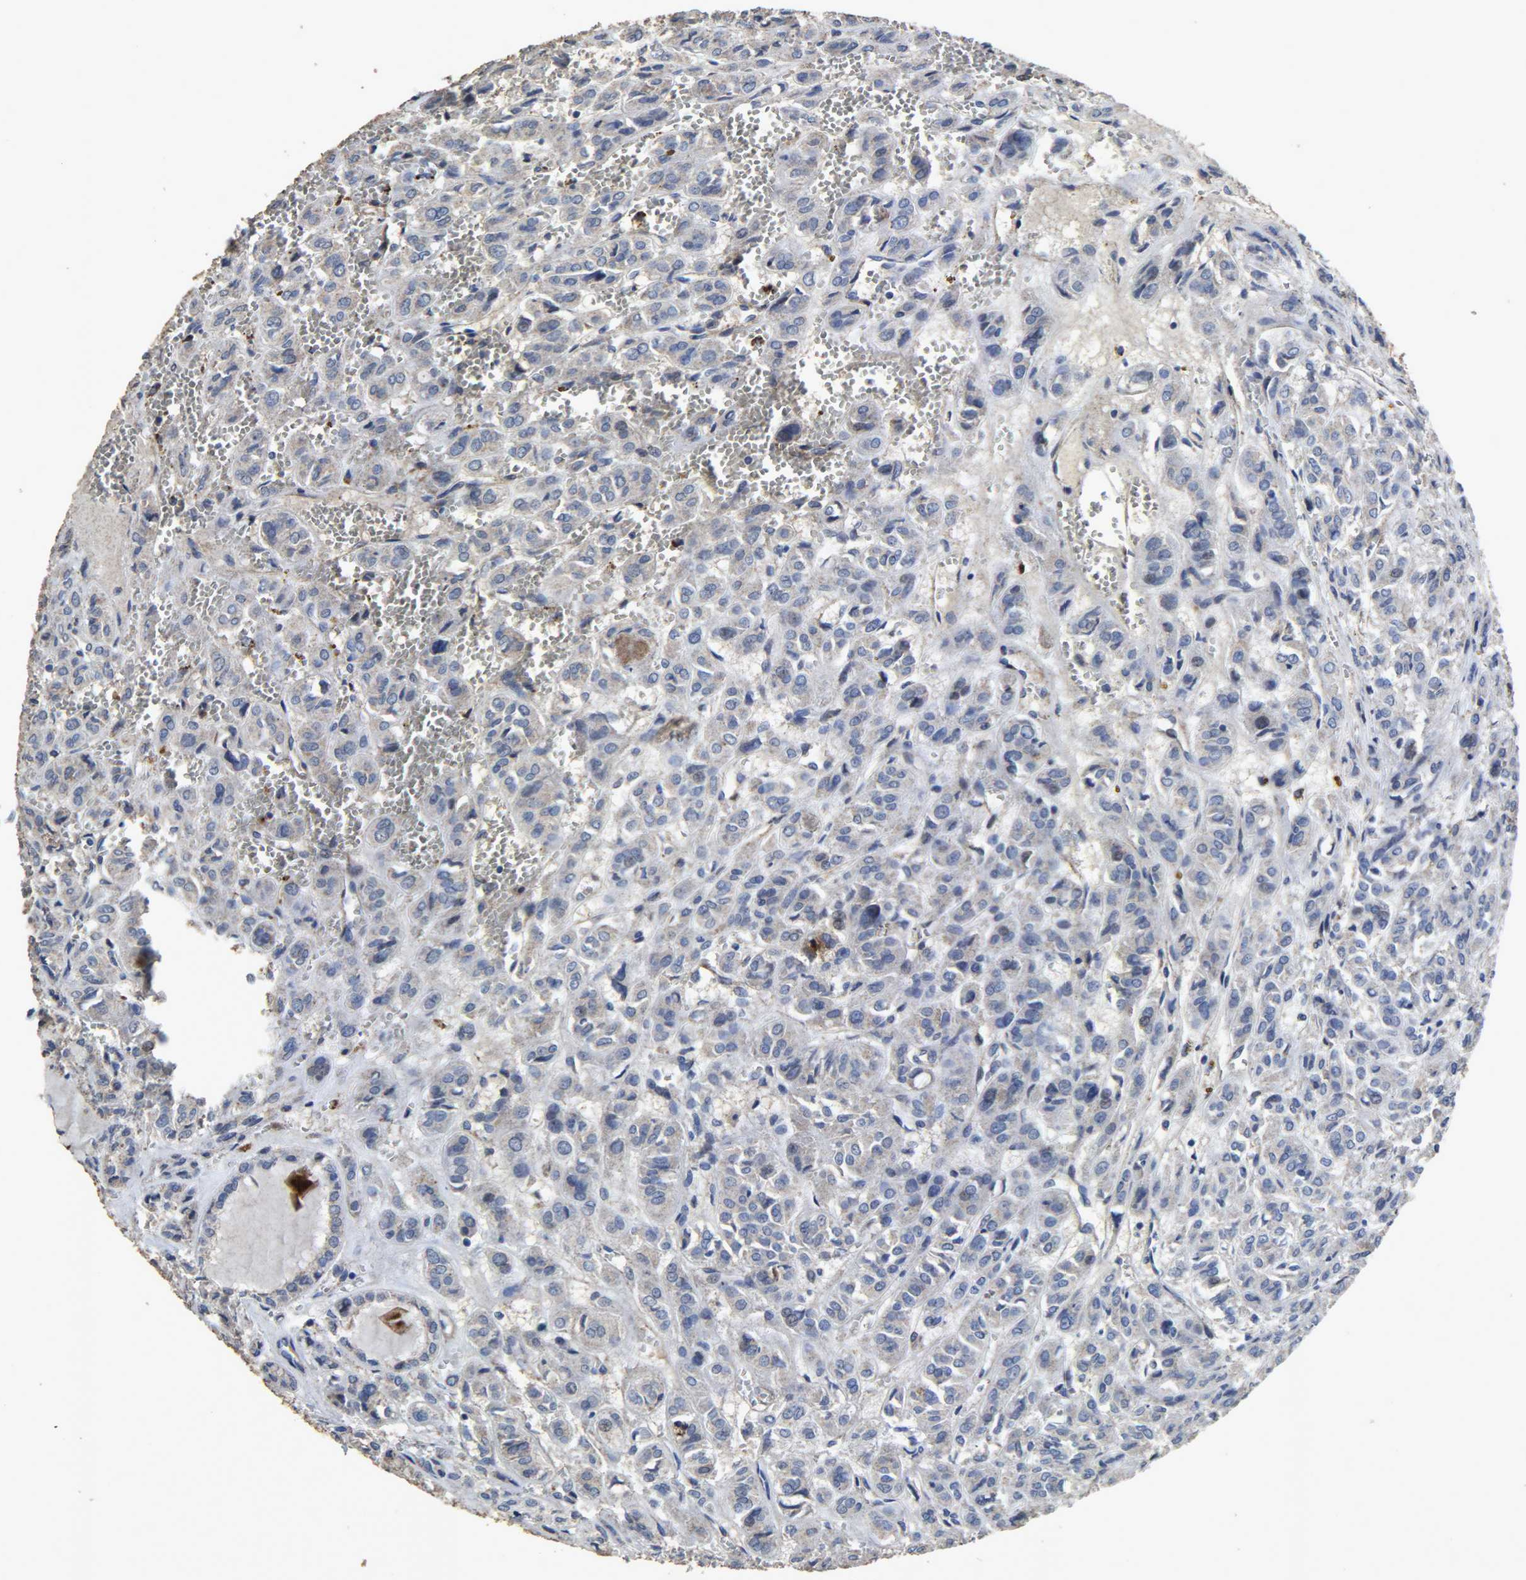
{"staining": {"intensity": "negative", "quantity": "none", "location": "none"}, "tissue": "thyroid cancer", "cell_type": "Tumor cells", "image_type": "cancer", "snomed": [{"axis": "morphology", "description": "Follicular adenoma carcinoma, NOS"}, {"axis": "topography", "description": "Thyroid gland"}], "caption": "Thyroid cancer (follicular adenoma carcinoma) was stained to show a protein in brown. There is no significant positivity in tumor cells.", "gene": "TPM4", "patient": {"sex": "female", "age": 71}}